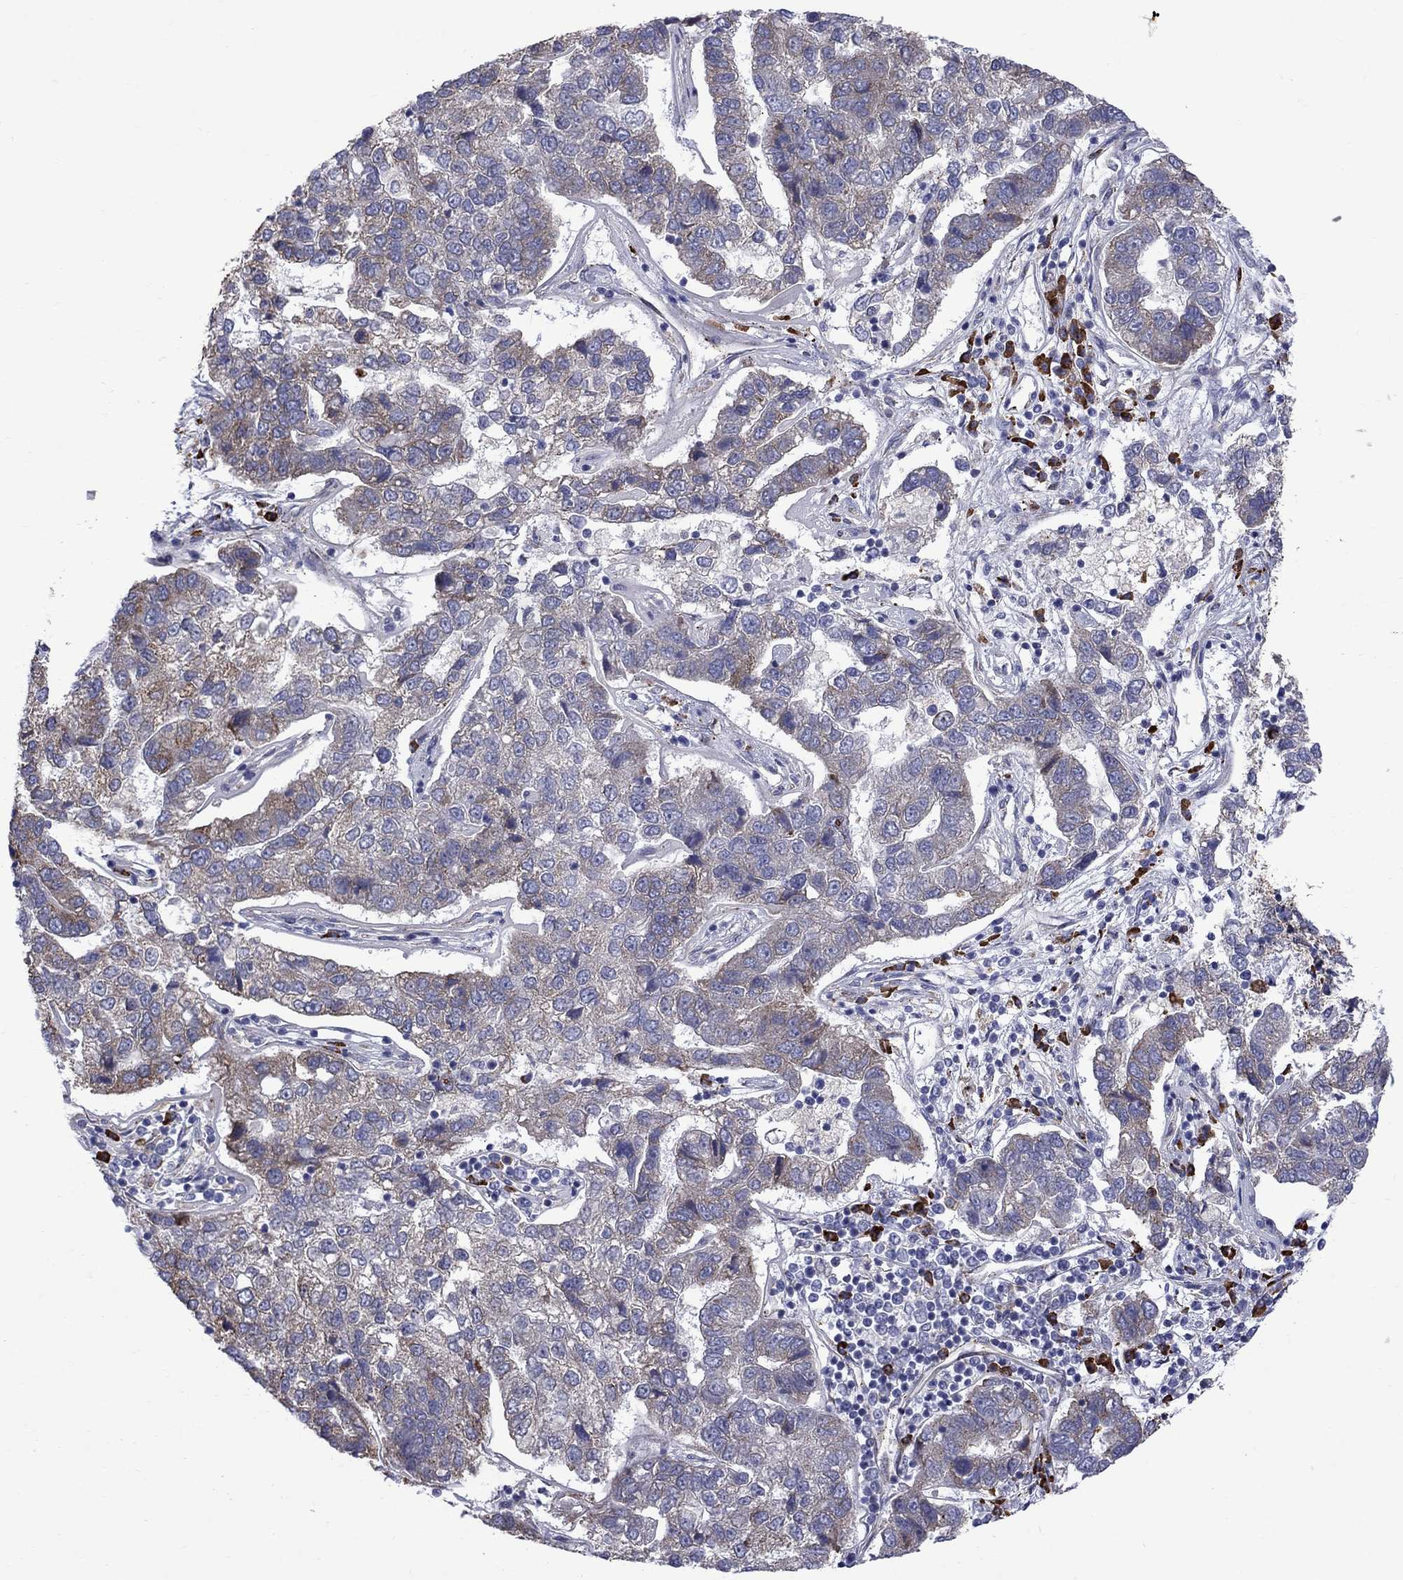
{"staining": {"intensity": "moderate", "quantity": "25%-75%", "location": "cytoplasmic/membranous"}, "tissue": "pancreatic cancer", "cell_type": "Tumor cells", "image_type": "cancer", "snomed": [{"axis": "morphology", "description": "Adenocarcinoma, NOS"}, {"axis": "topography", "description": "Pancreas"}], "caption": "A histopathology image of human adenocarcinoma (pancreatic) stained for a protein displays moderate cytoplasmic/membranous brown staining in tumor cells.", "gene": "ASNS", "patient": {"sex": "female", "age": 61}}